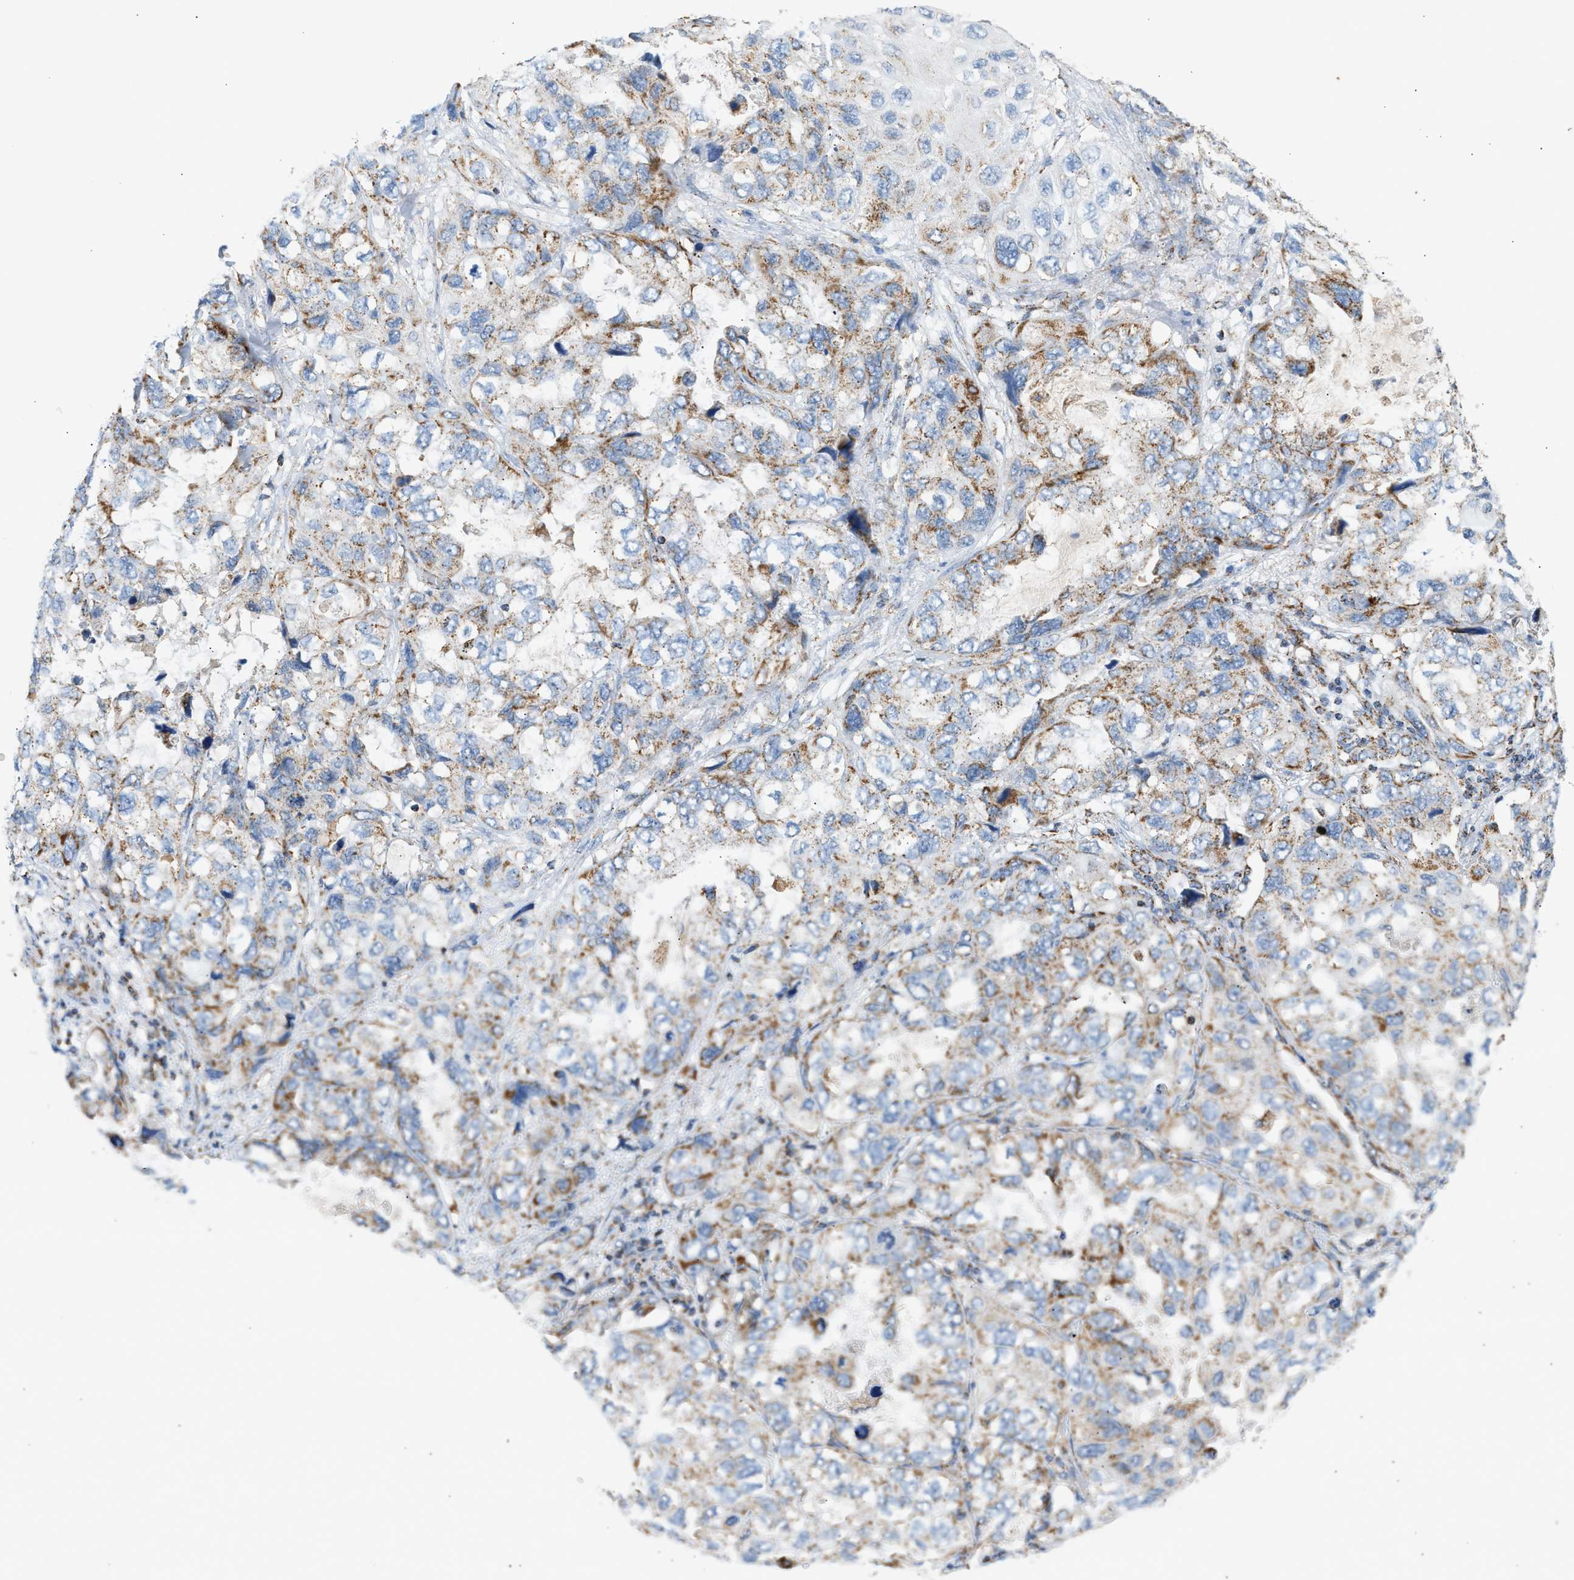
{"staining": {"intensity": "moderate", "quantity": "25%-75%", "location": "cytoplasmic/membranous"}, "tissue": "lung cancer", "cell_type": "Tumor cells", "image_type": "cancer", "snomed": [{"axis": "morphology", "description": "Squamous cell carcinoma, NOS"}, {"axis": "topography", "description": "Lung"}], "caption": "Approximately 25%-75% of tumor cells in squamous cell carcinoma (lung) show moderate cytoplasmic/membranous protein staining as visualized by brown immunohistochemical staining.", "gene": "OGDH", "patient": {"sex": "female", "age": 73}}